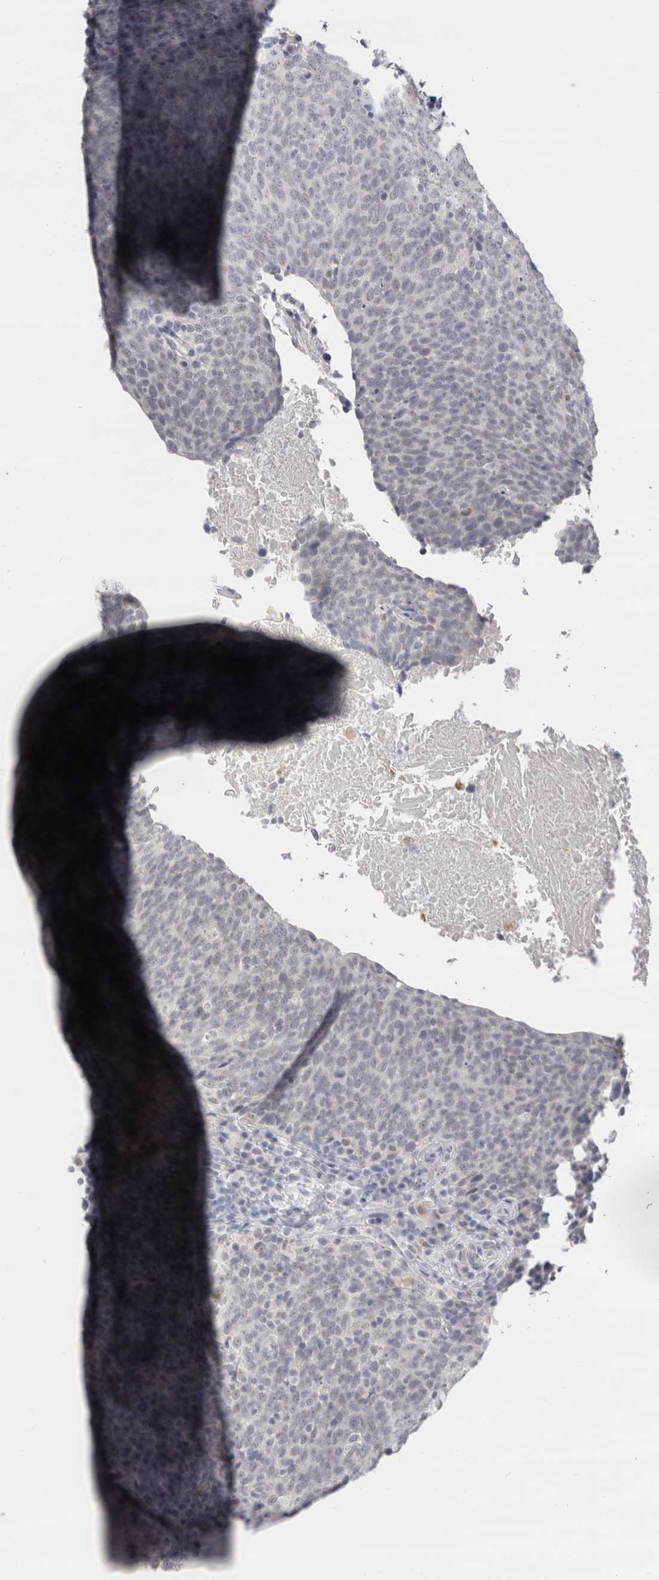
{"staining": {"intensity": "negative", "quantity": "none", "location": "none"}, "tissue": "head and neck cancer", "cell_type": "Tumor cells", "image_type": "cancer", "snomed": [{"axis": "morphology", "description": "Squamous cell carcinoma, NOS"}, {"axis": "morphology", "description": "Squamous cell carcinoma, metastatic, NOS"}, {"axis": "topography", "description": "Lymph node"}, {"axis": "topography", "description": "Head-Neck"}], "caption": "This is an immunohistochemistry (IHC) histopathology image of human head and neck cancer. There is no expression in tumor cells.", "gene": "CDH17", "patient": {"sex": "male", "age": 62}}